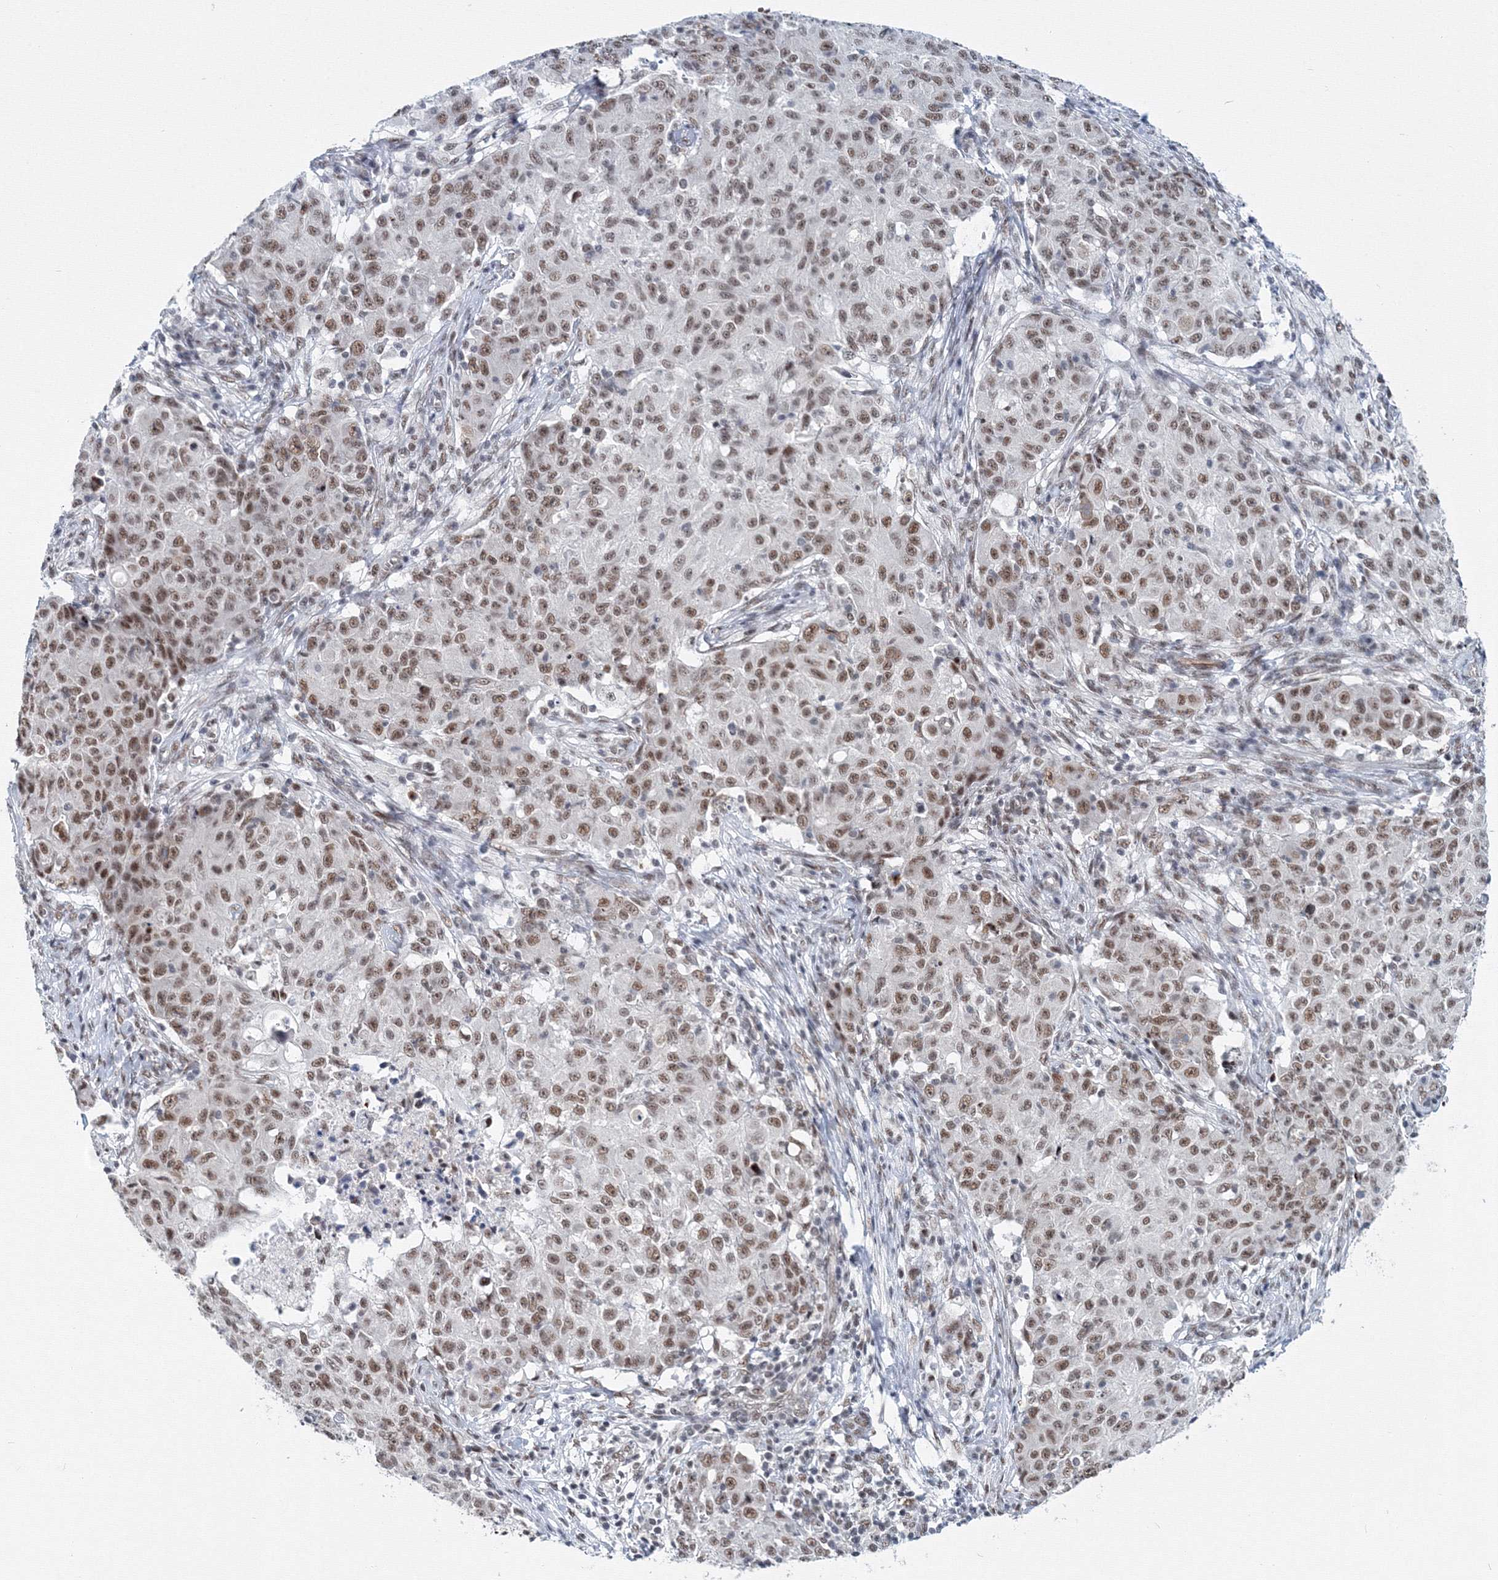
{"staining": {"intensity": "moderate", "quantity": ">75%", "location": "nuclear"}, "tissue": "ovarian cancer", "cell_type": "Tumor cells", "image_type": "cancer", "snomed": [{"axis": "morphology", "description": "Carcinoma, endometroid"}, {"axis": "topography", "description": "Ovary"}], "caption": "Immunohistochemical staining of ovarian cancer (endometroid carcinoma) exhibits moderate nuclear protein positivity in approximately >75% of tumor cells.", "gene": "SF3B6", "patient": {"sex": "female", "age": 42}}